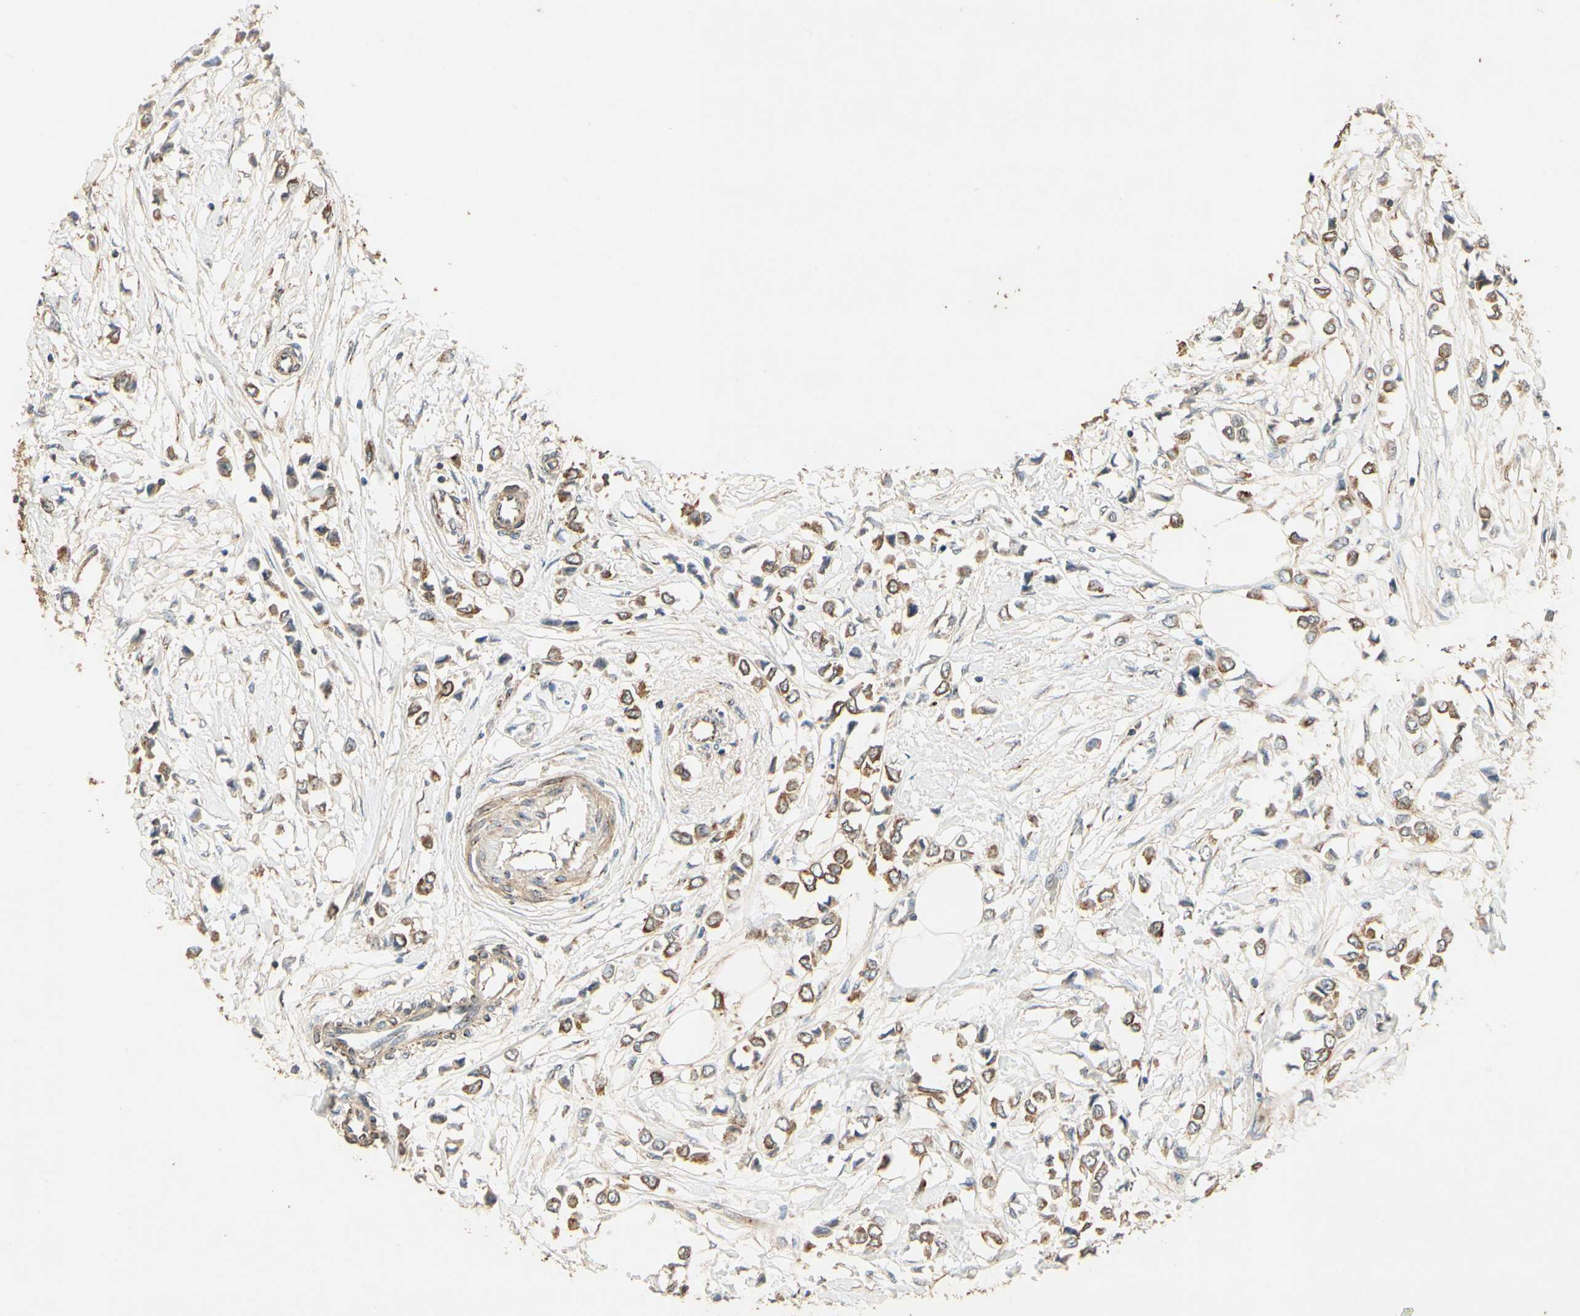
{"staining": {"intensity": "moderate", "quantity": ">75%", "location": "cytoplasmic/membranous"}, "tissue": "breast cancer", "cell_type": "Tumor cells", "image_type": "cancer", "snomed": [{"axis": "morphology", "description": "Lobular carcinoma"}, {"axis": "topography", "description": "Breast"}], "caption": "A photomicrograph showing moderate cytoplasmic/membranous staining in approximately >75% of tumor cells in breast cancer (lobular carcinoma), as visualized by brown immunohistochemical staining.", "gene": "AKAP9", "patient": {"sex": "female", "age": 51}}